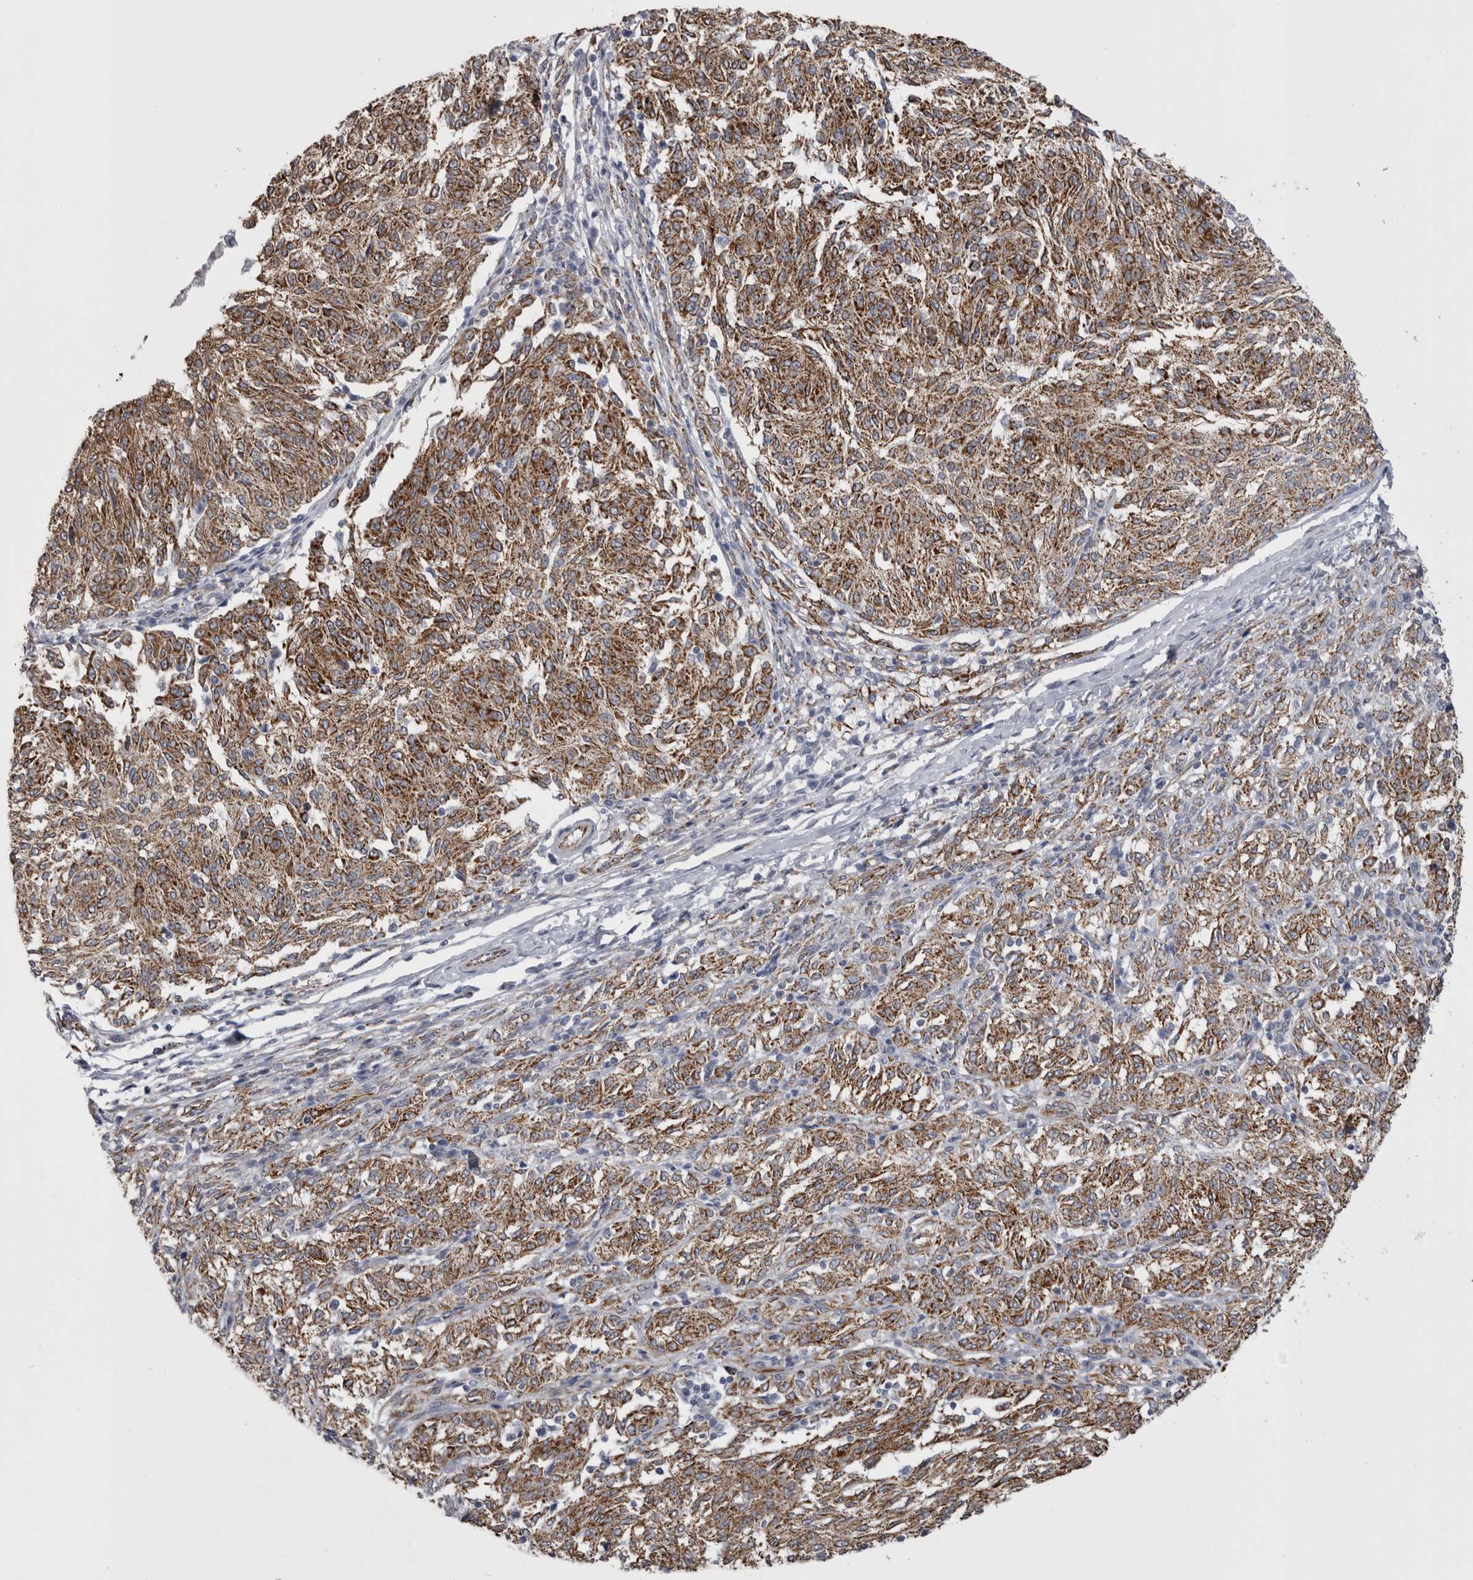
{"staining": {"intensity": "moderate", "quantity": ">75%", "location": "cytoplasmic/membranous"}, "tissue": "melanoma", "cell_type": "Tumor cells", "image_type": "cancer", "snomed": [{"axis": "morphology", "description": "Malignant melanoma, NOS"}, {"axis": "topography", "description": "Skin"}], "caption": "Immunohistochemical staining of human melanoma reveals moderate cytoplasmic/membranous protein staining in approximately >75% of tumor cells. (DAB = brown stain, brightfield microscopy at high magnification).", "gene": "ACOT7", "patient": {"sex": "female", "age": 72}}